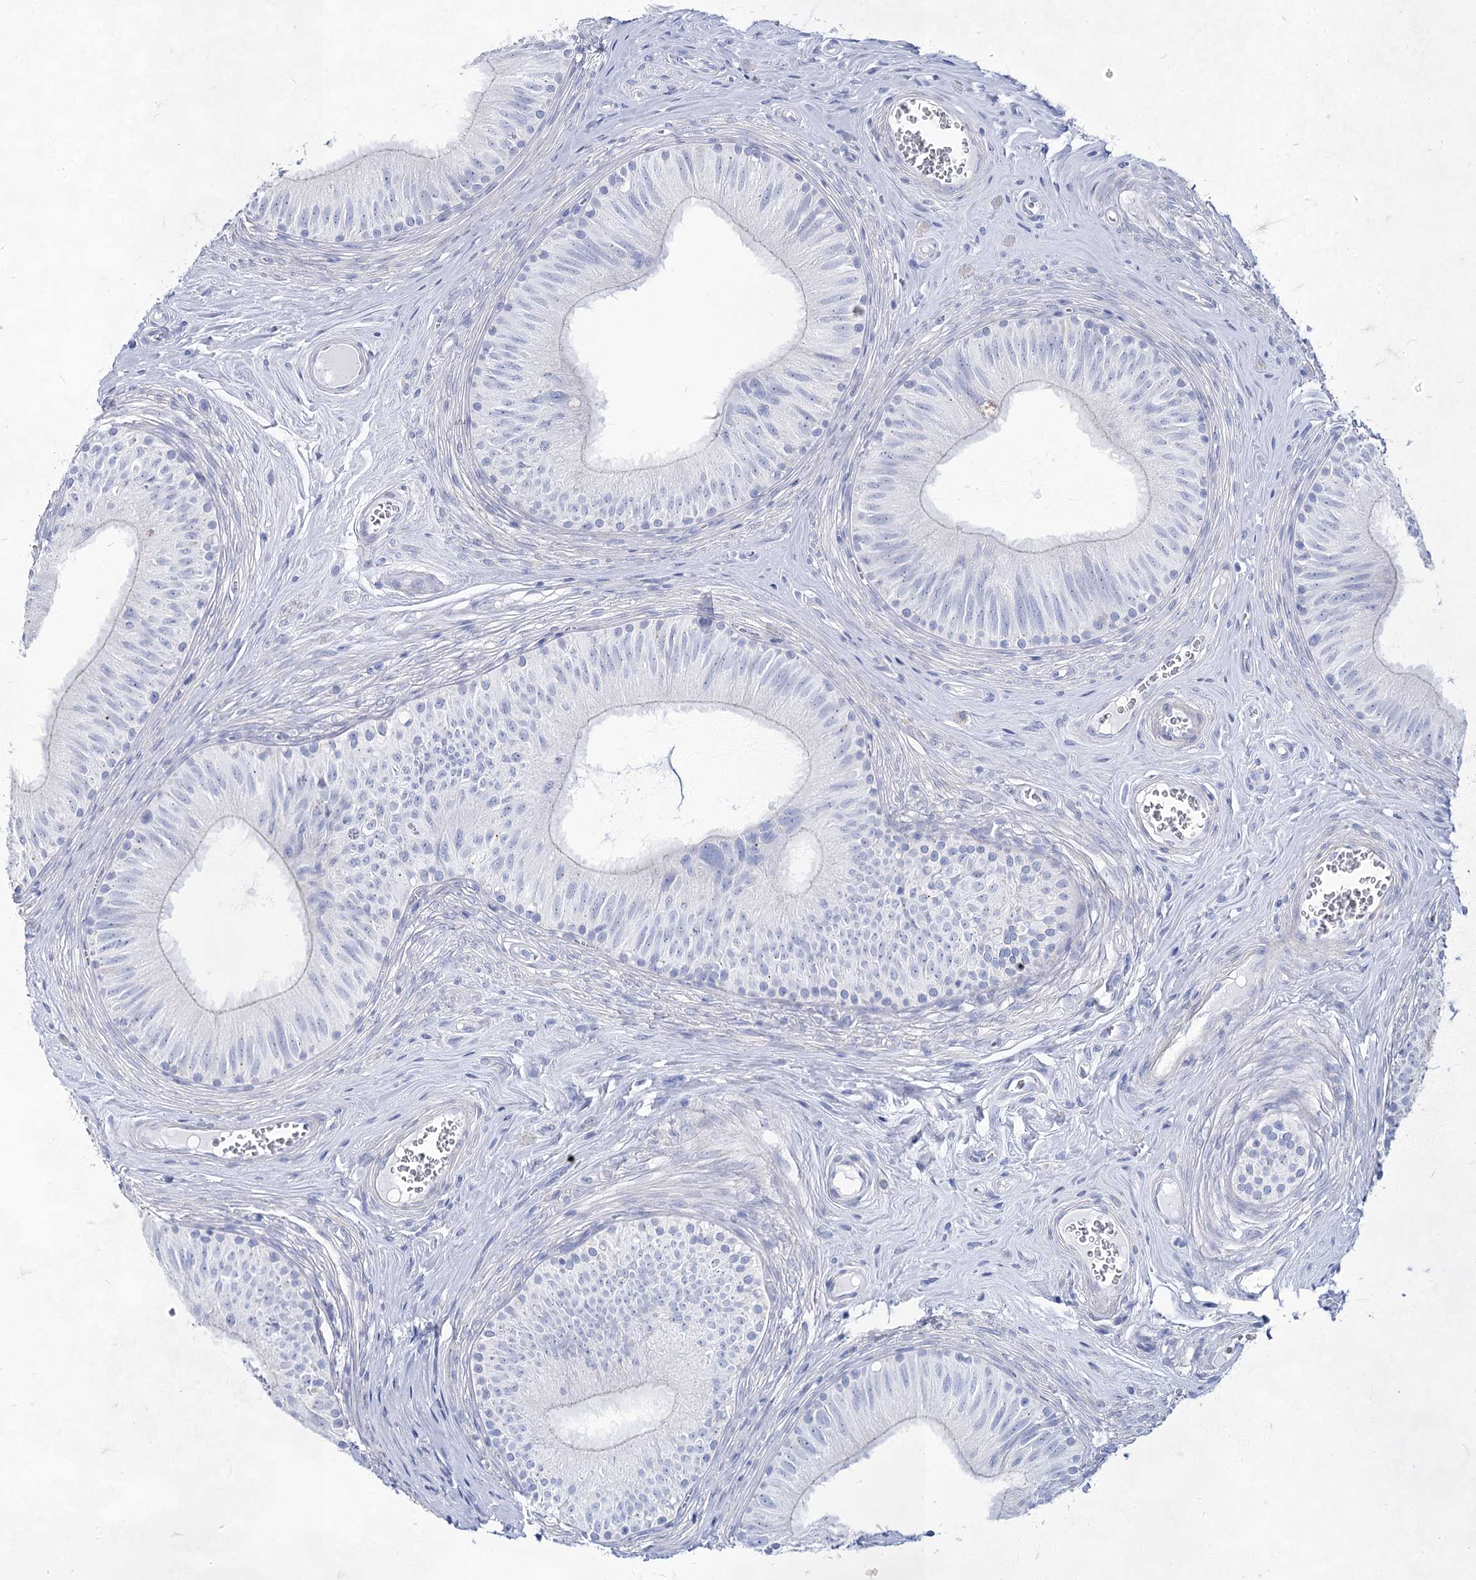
{"staining": {"intensity": "negative", "quantity": "none", "location": "none"}, "tissue": "epididymis", "cell_type": "Glandular cells", "image_type": "normal", "snomed": [{"axis": "morphology", "description": "Normal tissue, NOS"}, {"axis": "topography", "description": "Epididymis"}], "caption": "Glandular cells show no significant positivity in normal epididymis.", "gene": "ACRV1", "patient": {"sex": "male", "age": 46}}